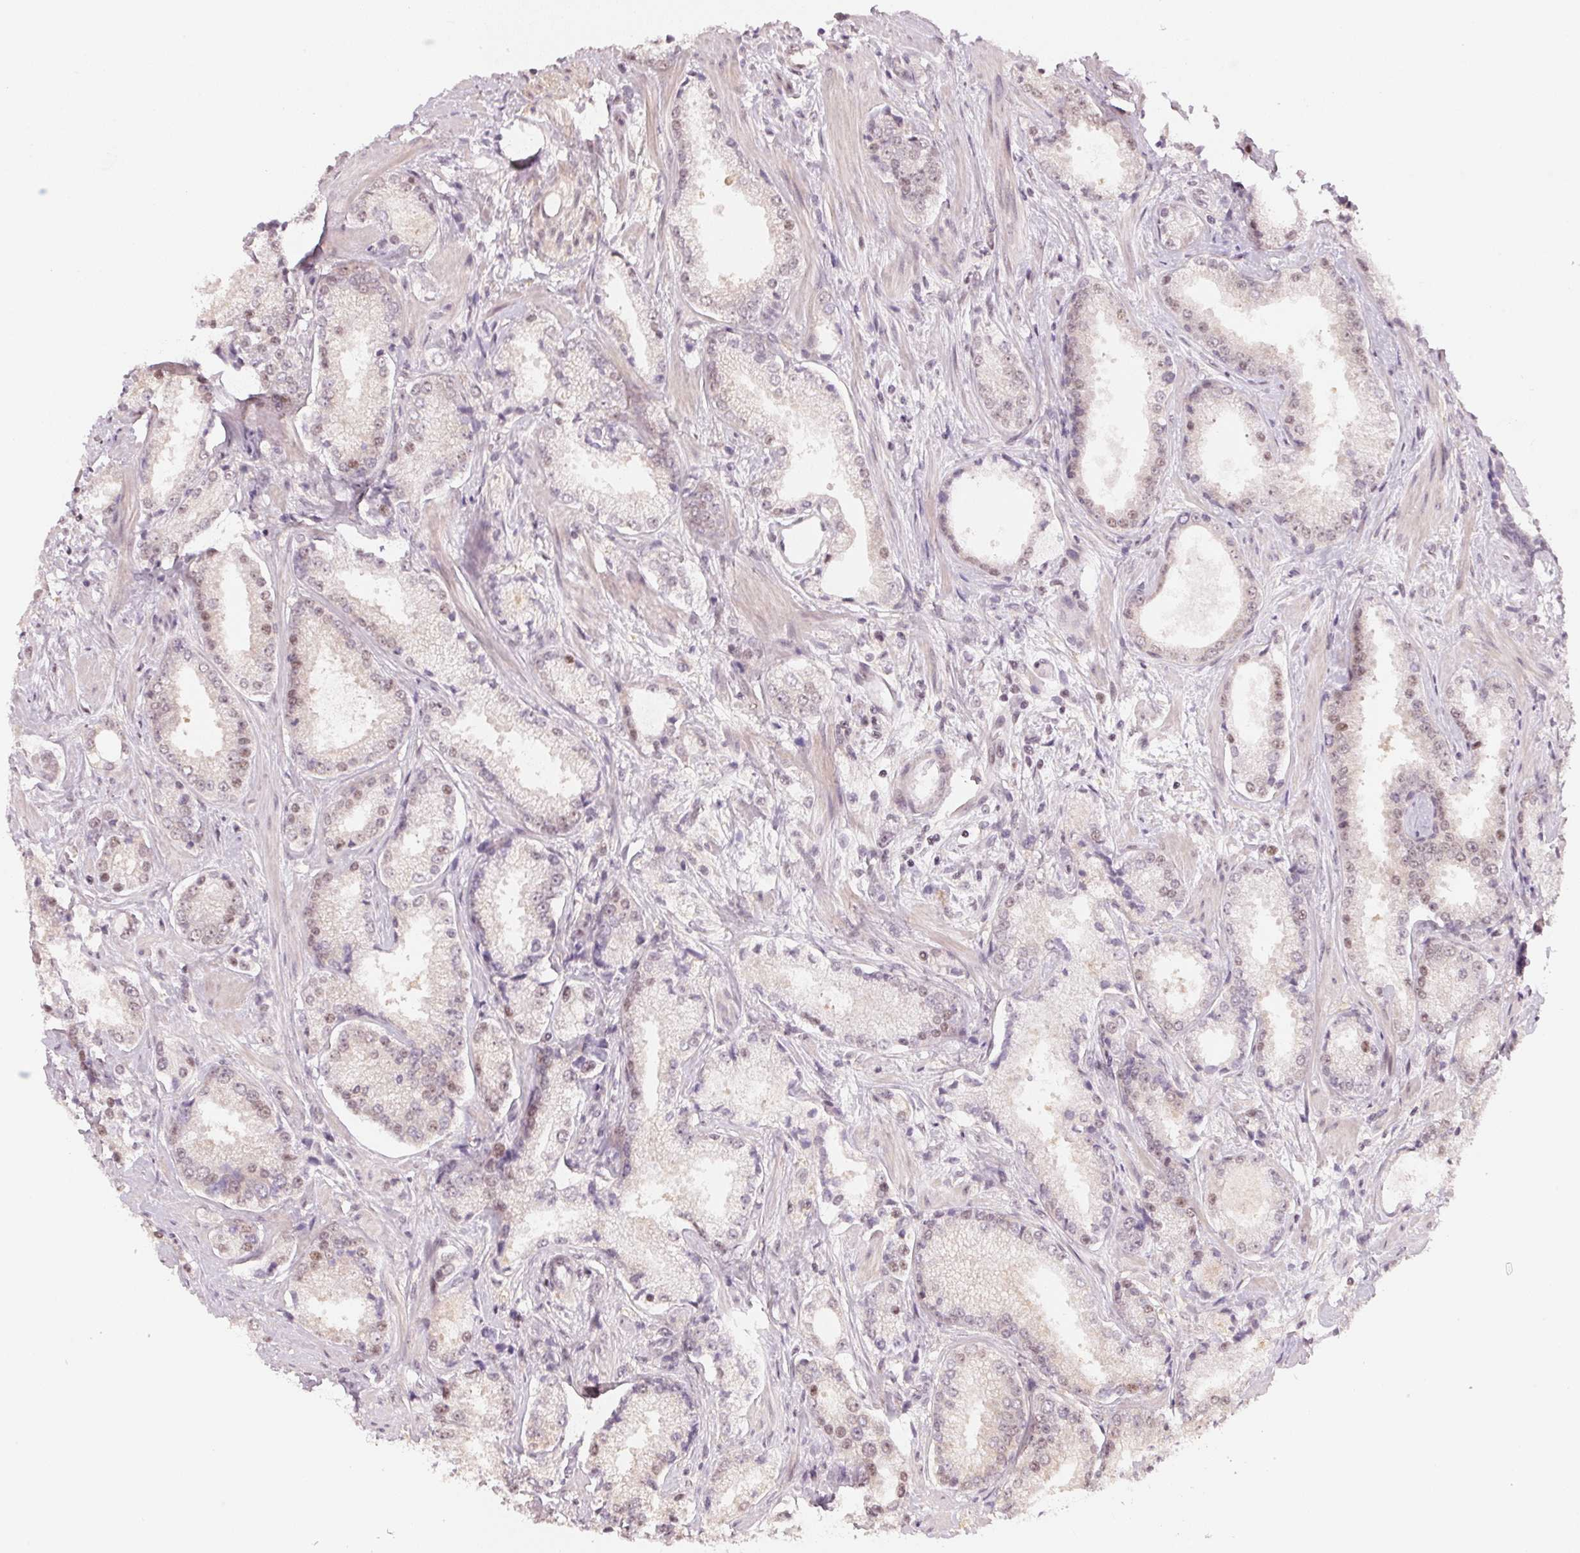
{"staining": {"intensity": "weak", "quantity": "<25%", "location": "nuclear"}, "tissue": "prostate cancer", "cell_type": "Tumor cells", "image_type": "cancer", "snomed": [{"axis": "morphology", "description": "Adenocarcinoma, Low grade"}, {"axis": "topography", "description": "Prostate"}], "caption": "Photomicrograph shows no protein staining in tumor cells of prostate cancer (adenocarcinoma (low-grade)) tissue.", "gene": "KAT6A", "patient": {"sex": "male", "age": 56}}